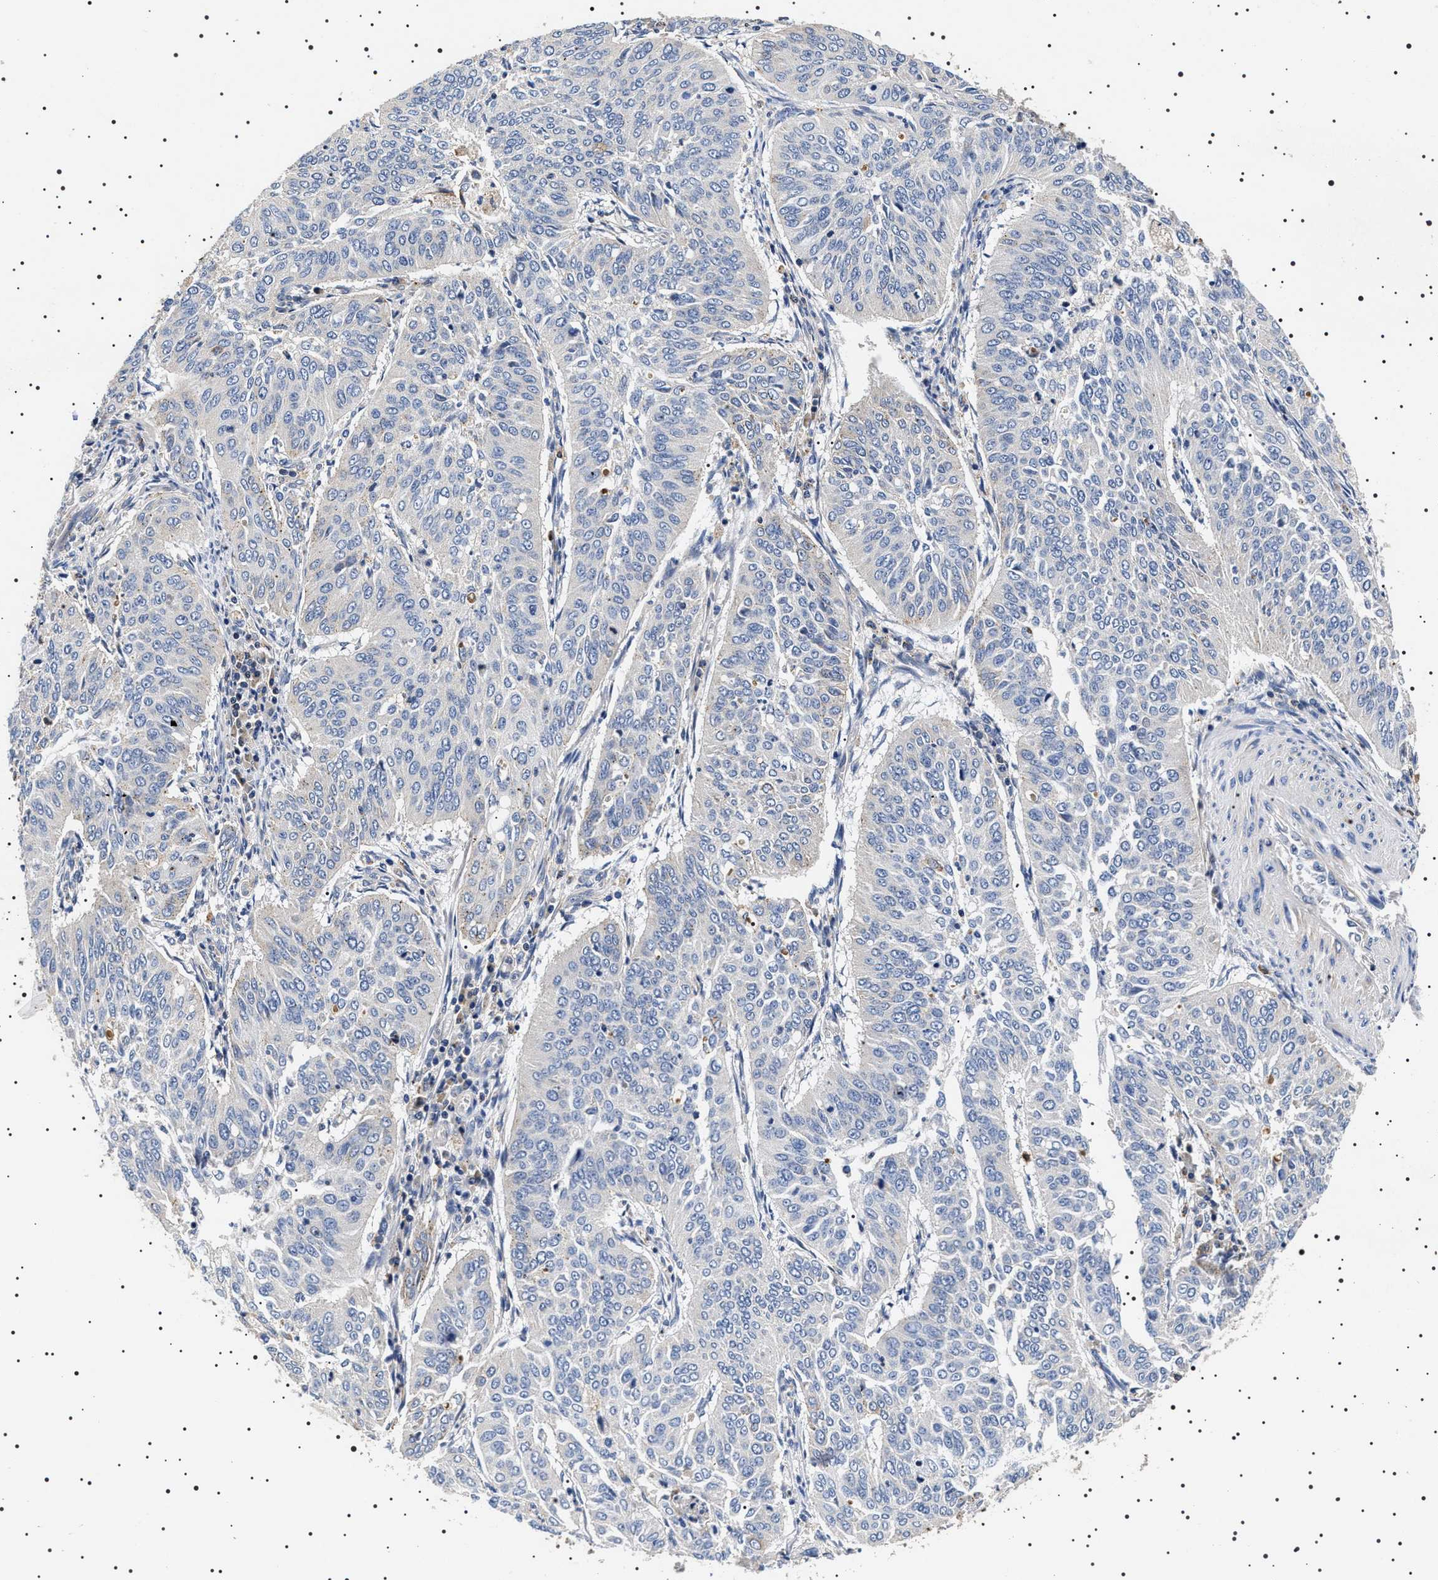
{"staining": {"intensity": "negative", "quantity": "none", "location": "none"}, "tissue": "cervical cancer", "cell_type": "Tumor cells", "image_type": "cancer", "snomed": [{"axis": "morphology", "description": "Normal tissue, NOS"}, {"axis": "morphology", "description": "Squamous cell carcinoma, NOS"}, {"axis": "topography", "description": "Cervix"}], "caption": "A high-resolution image shows IHC staining of cervical cancer (squamous cell carcinoma), which demonstrates no significant positivity in tumor cells.", "gene": "SLC4A7", "patient": {"sex": "female", "age": 39}}